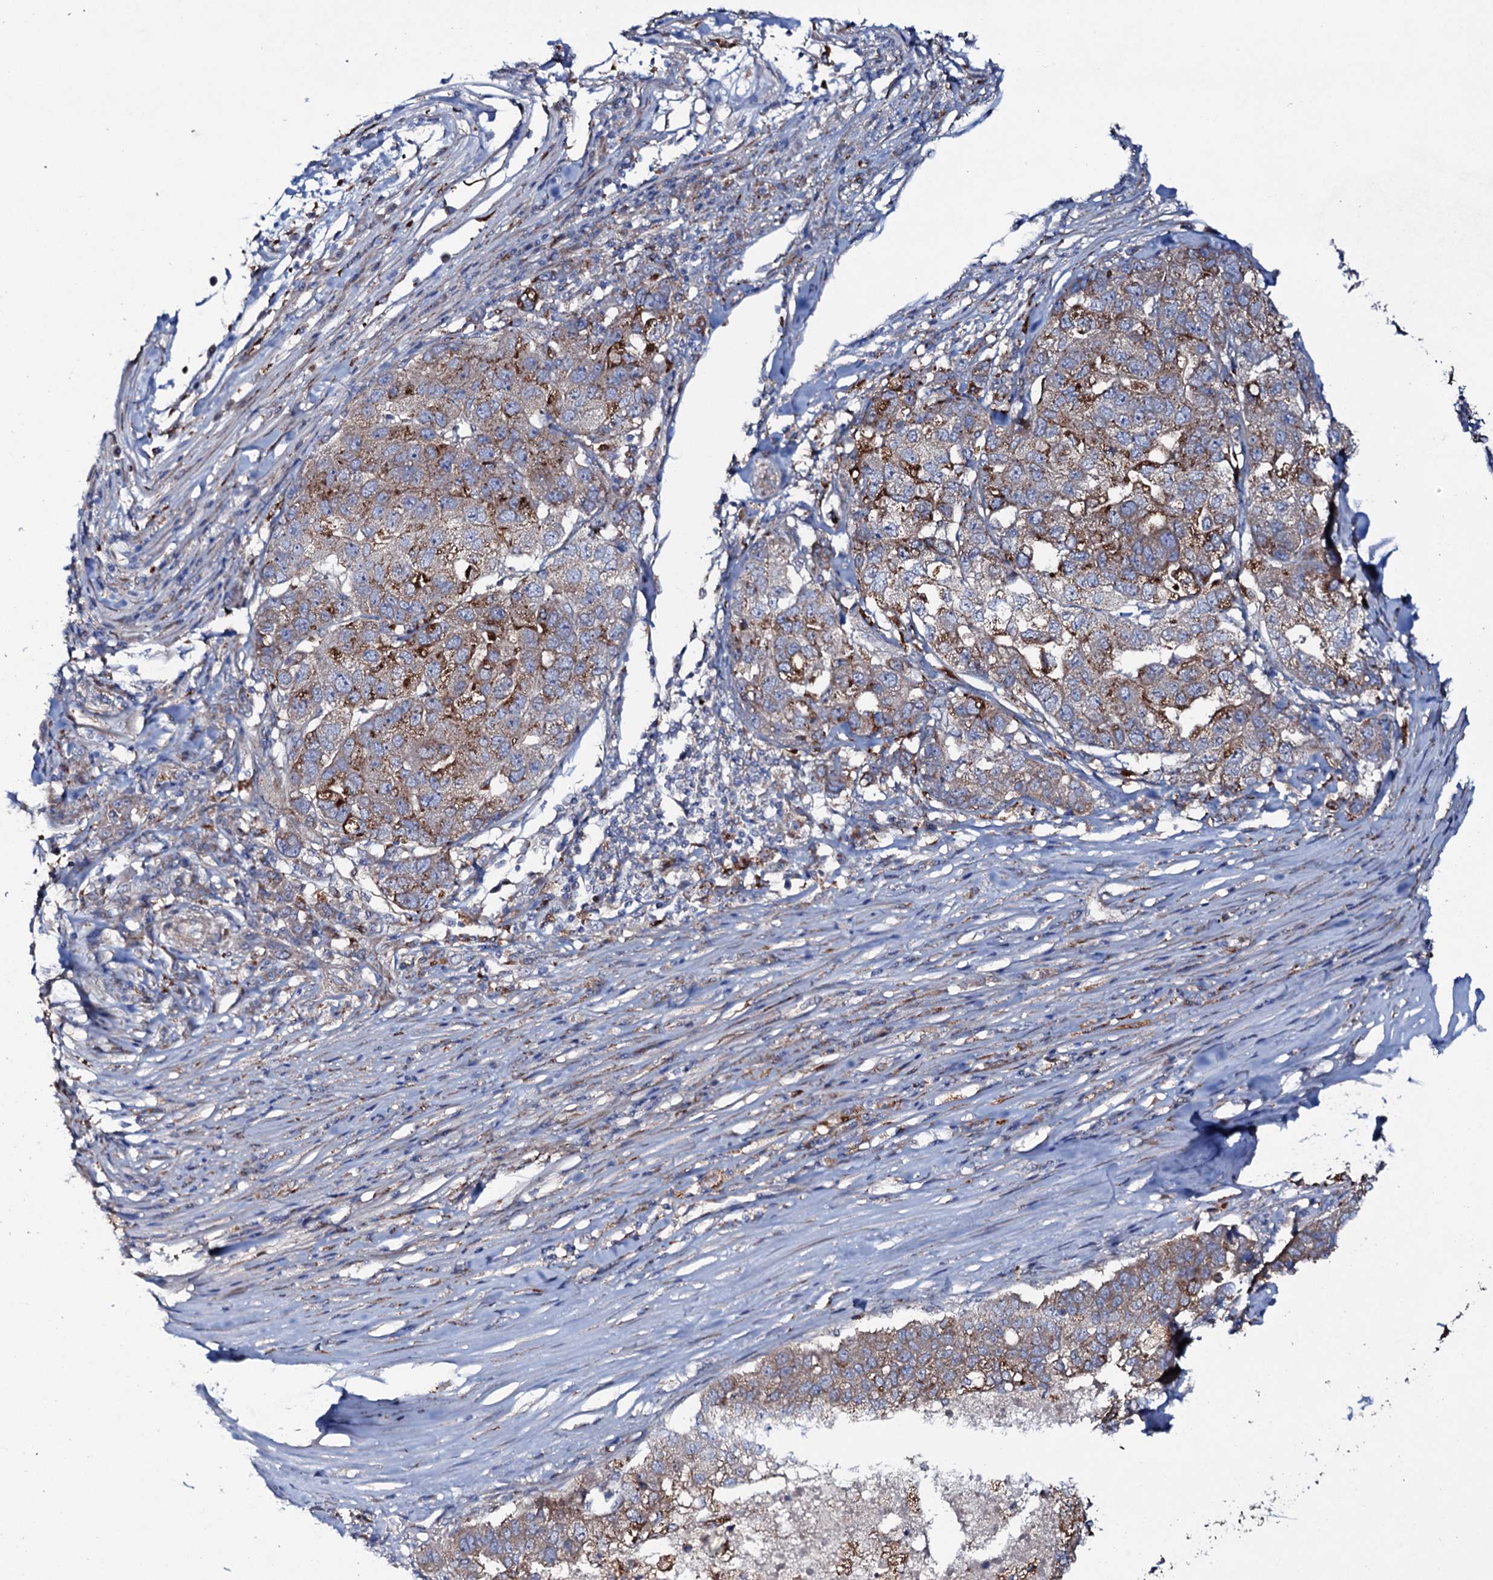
{"staining": {"intensity": "moderate", "quantity": ">75%", "location": "cytoplasmic/membranous"}, "tissue": "pancreatic cancer", "cell_type": "Tumor cells", "image_type": "cancer", "snomed": [{"axis": "morphology", "description": "Adenocarcinoma, NOS"}, {"axis": "topography", "description": "Pancreas"}], "caption": "Immunohistochemistry (IHC) image of pancreatic cancer stained for a protein (brown), which exhibits medium levels of moderate cytoplasmic/membranous staining in about >75% of tumor cells.", "gene": "P2RX4", "patient": {"sex": "female", "age": 61}}